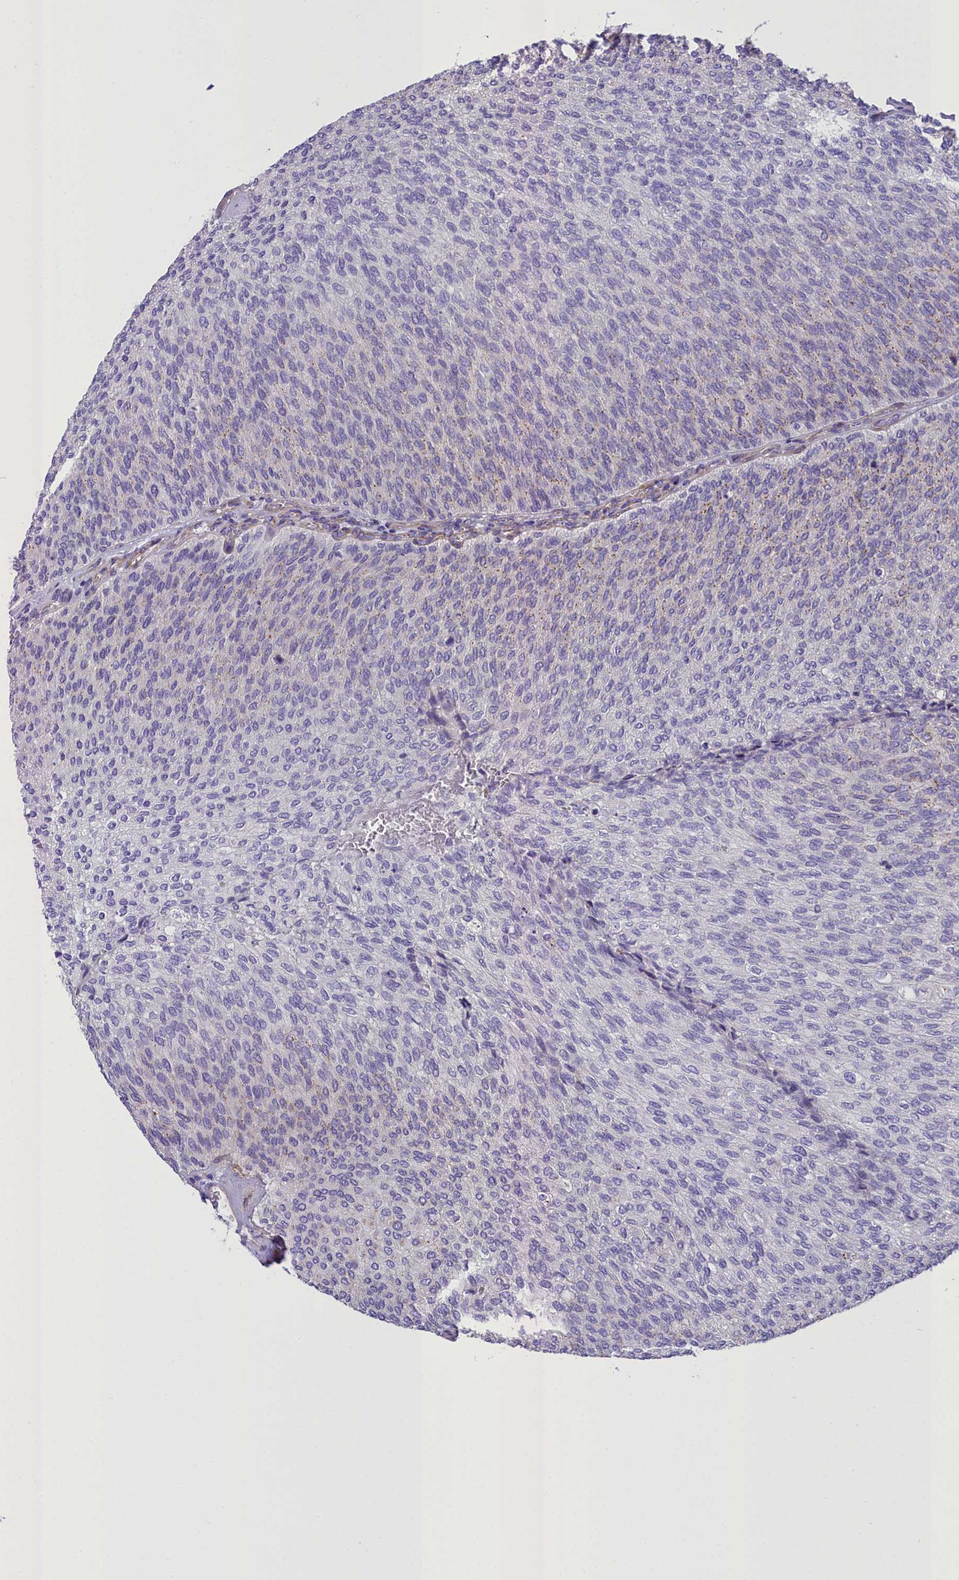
{"staining": {"intensity": "weak", "quantity": "<25%", "location": "cytoplasmic/membranous"}, "tissue": "urothelial cancer", "cell_type": "Tumor cells", "image_type": "cancer", "snomed": [{"axis": "morphology", "description": "Urothelial carcinoma, Low grade"}, {"axis": "topography", "description": "Urinary bladder"}], "caption": "Tumor cells are negative for brown protein staining in urothelial carcinoma (low-grade).", "gene": "GFRA1", "patient": {"sex": "female", "age": 79}}